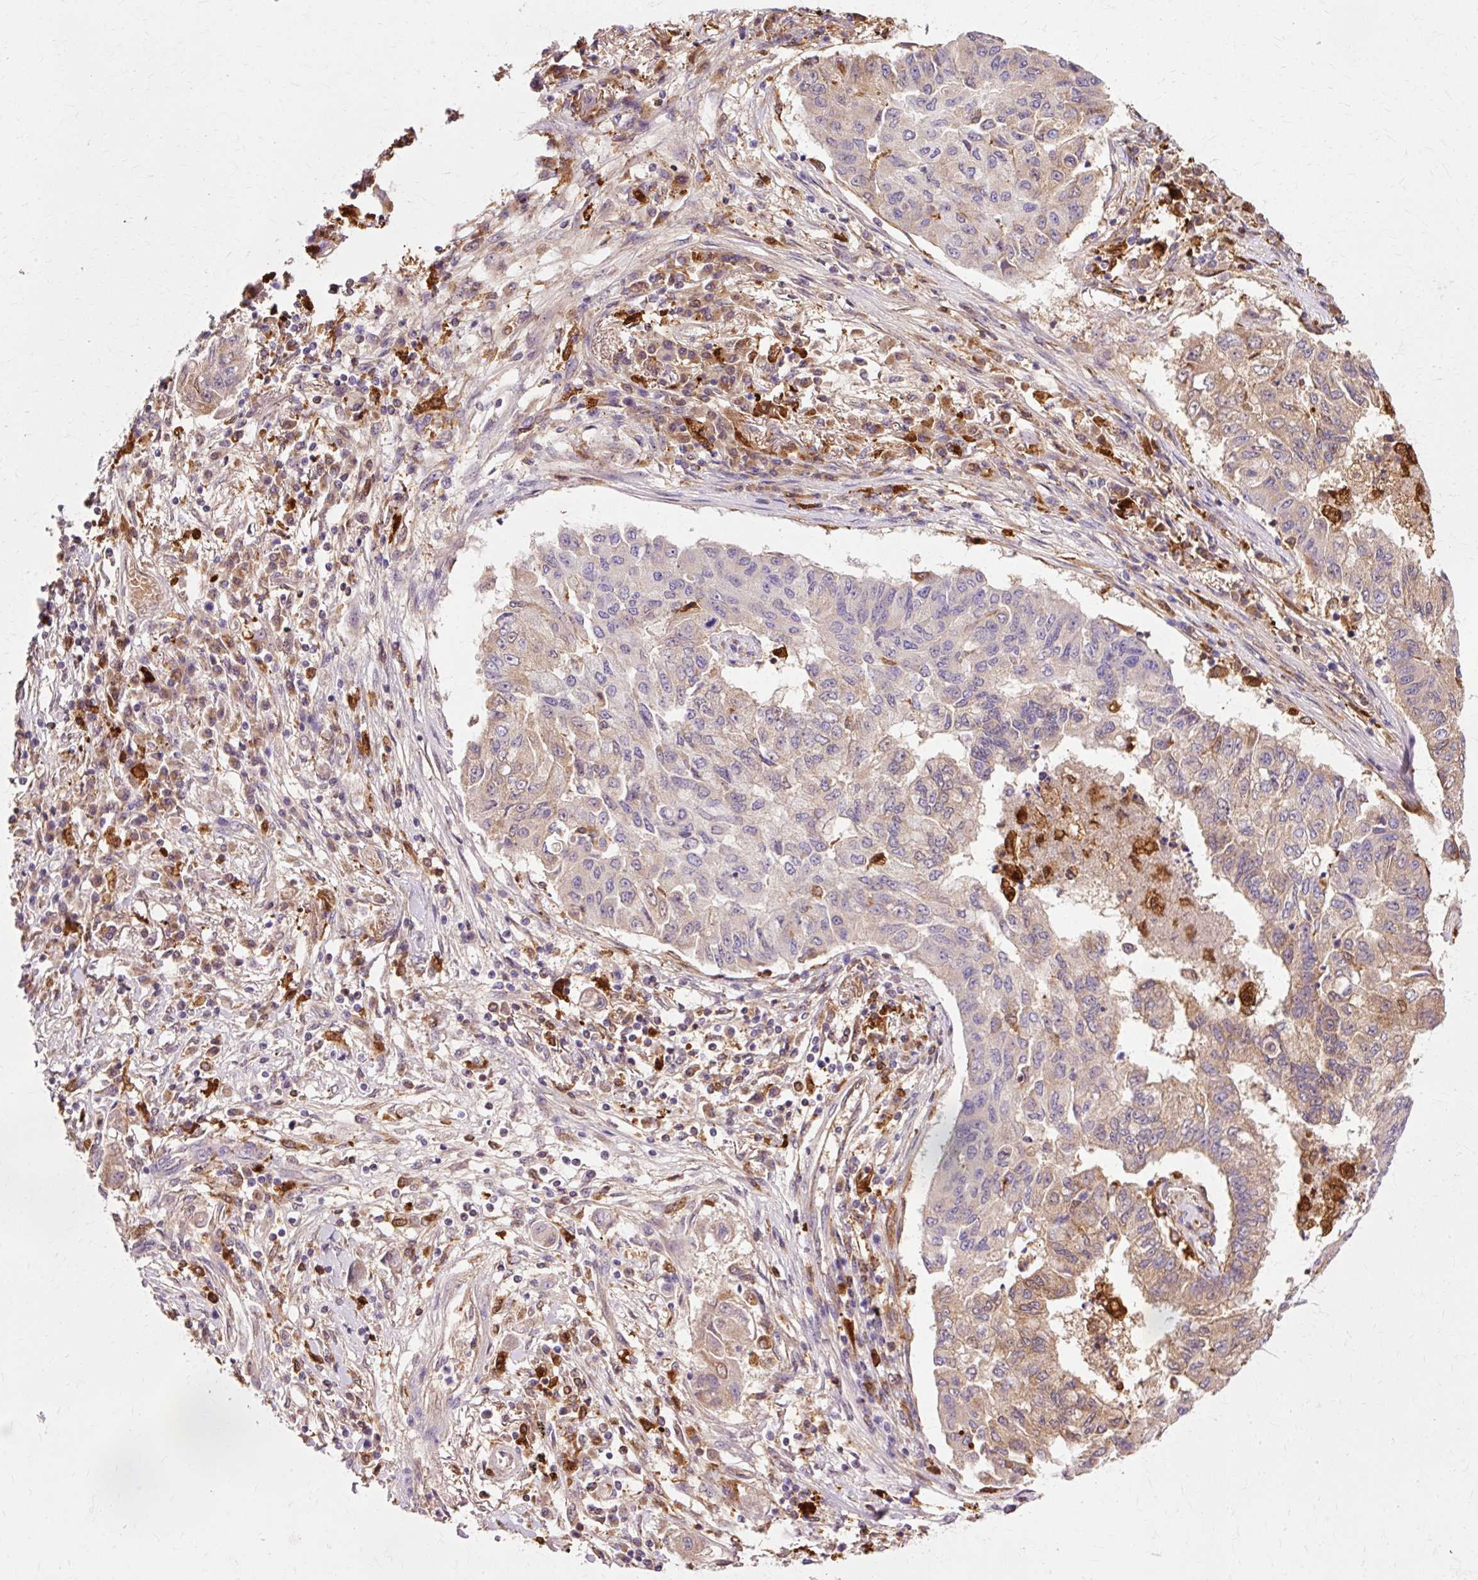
{"staining": {"intensity": "weak", "quantity": "25%-75%", "location": "cytoplasmic/membranous"}, "tissue": "lung cancer", "cell_type": "Tumor cells", "image_type": "cancer", "snomed": [{"axis": "morphology", "description": "Squamous cell carcinoma, NOS"}, {"axis": "topography", "description": "Lung"}], "caption": "Human lung cancer stained with a brown dye reveals weak cytoplasmic/membranous positive staining in about 25%-75% of tumor cells.", "gene": "GPX1", "patient": {"sex": "male", "age": 74}}